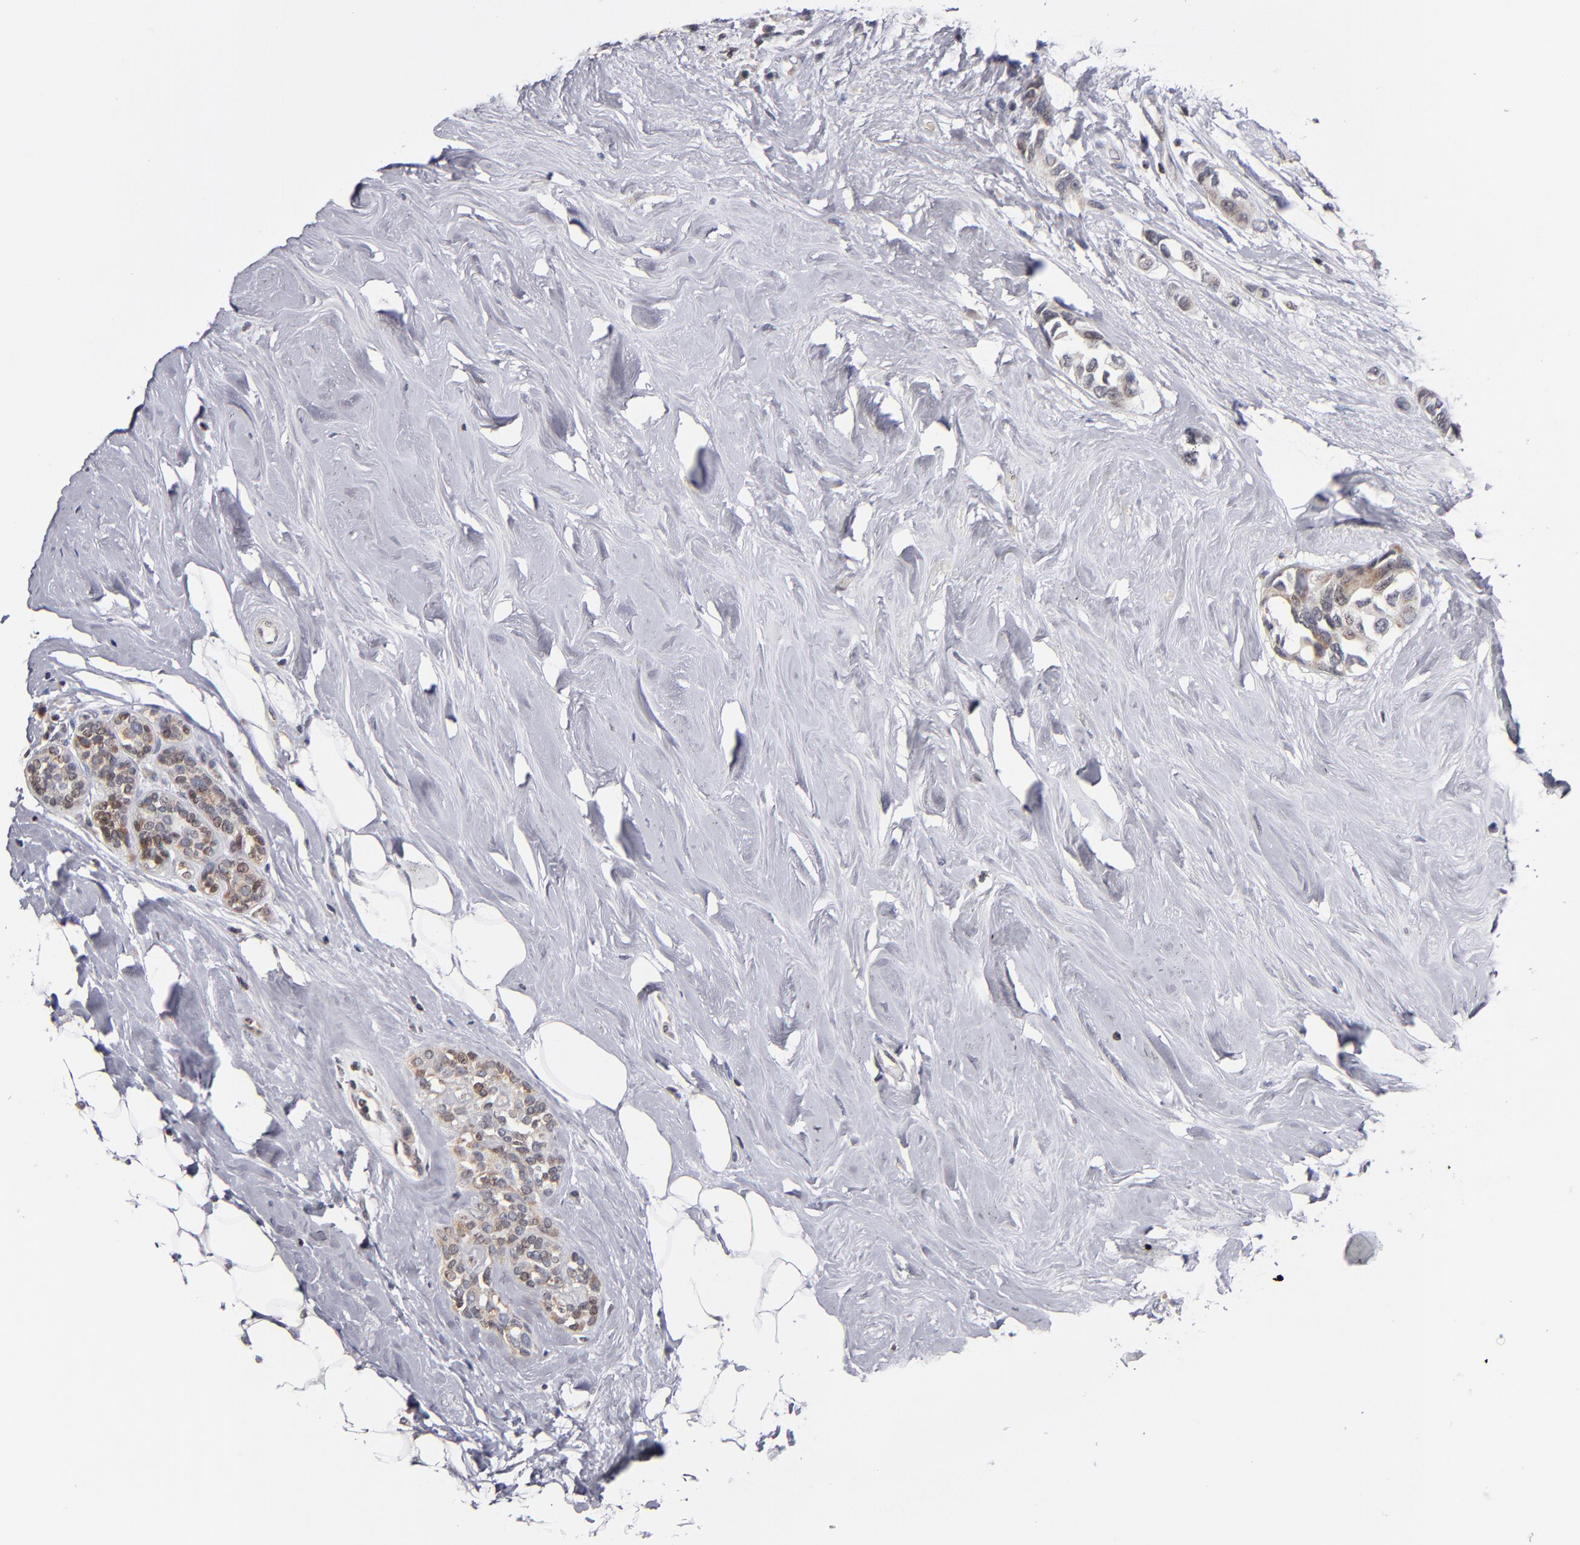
{"staining": {"intensity": "moderate", "quantity": "25%-75%", "location": "cytoplasmic/membranous,nuclear"}, "tissue": "breast cancer", "cell_type": "Tumor cells", "image_type": "cancer", "snomed": [{"axis": "morphology", "description": "Duct carcinoma"}, {"axis": "topography", "description": "Breast"}], "caption": "Immunohistochemical staining of human infiltrating ductal carcinoma (breast) reveals medium levels of moderate cytoplasmic/membranous and nuclear expression in about 25%-75% of tumor cells.", "gene": "ODF2", "patient": {"sex": "female", "age": 51}}